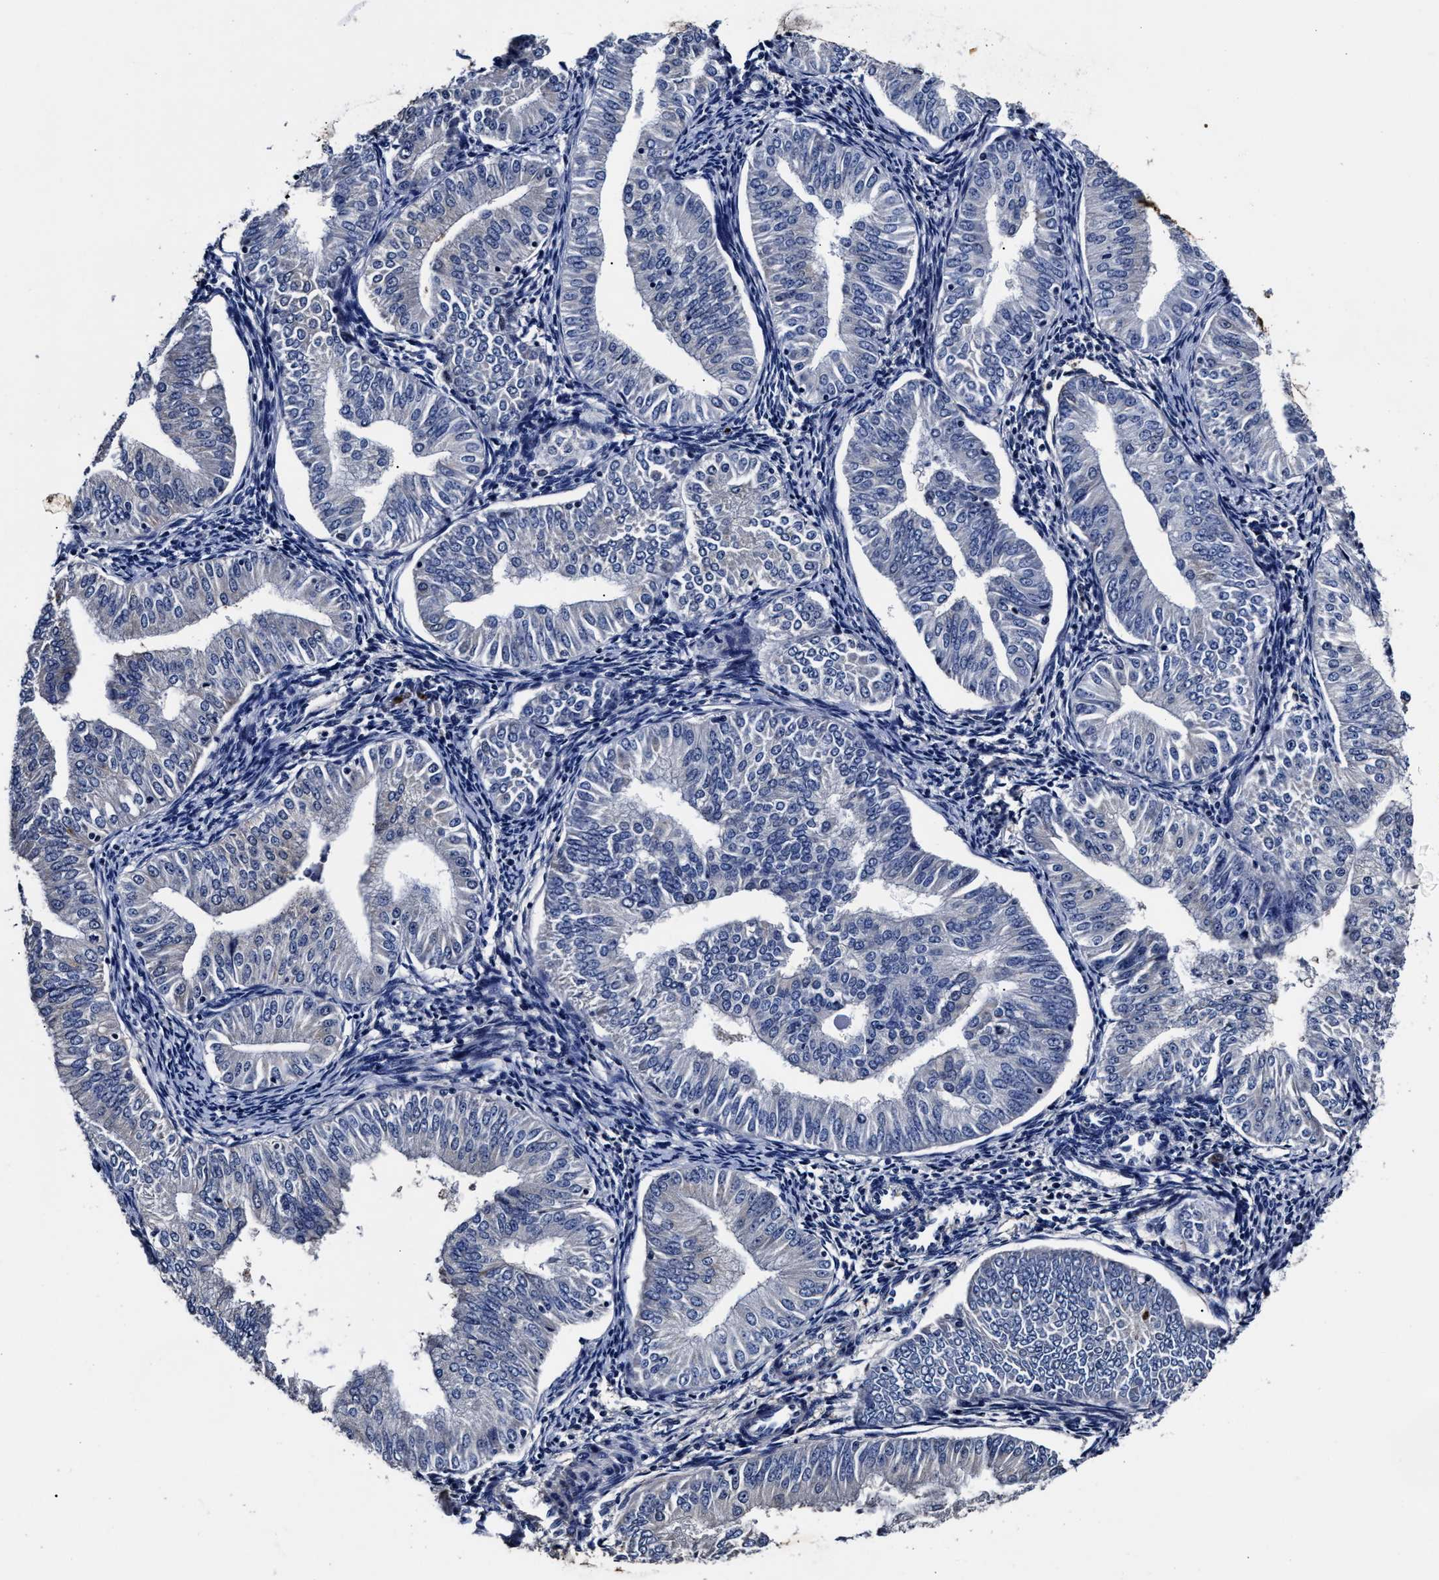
{"staining": {"intensity": "negative", "quantity": "none", "location": "none"}, "tissue": "endometrial cancer", "cell_type": "Tumor cells", "image_type": "cancer", "snomed": [{"axis": "morphology", "description": "Normal tissue, NOS"}, {"axis": "morphology", "description": "Adenocarcinoma, NOS"}, {"axis": "topography", "description": "Endometrium"}], "caption": "This is an immunohistochemistry (IHC) photomicrograph of adenocarcinoma (endometrial). There is no staining in tumor cells.", "gene": "OLFML2A", "patient": {"sex": "female", "age": 53}}